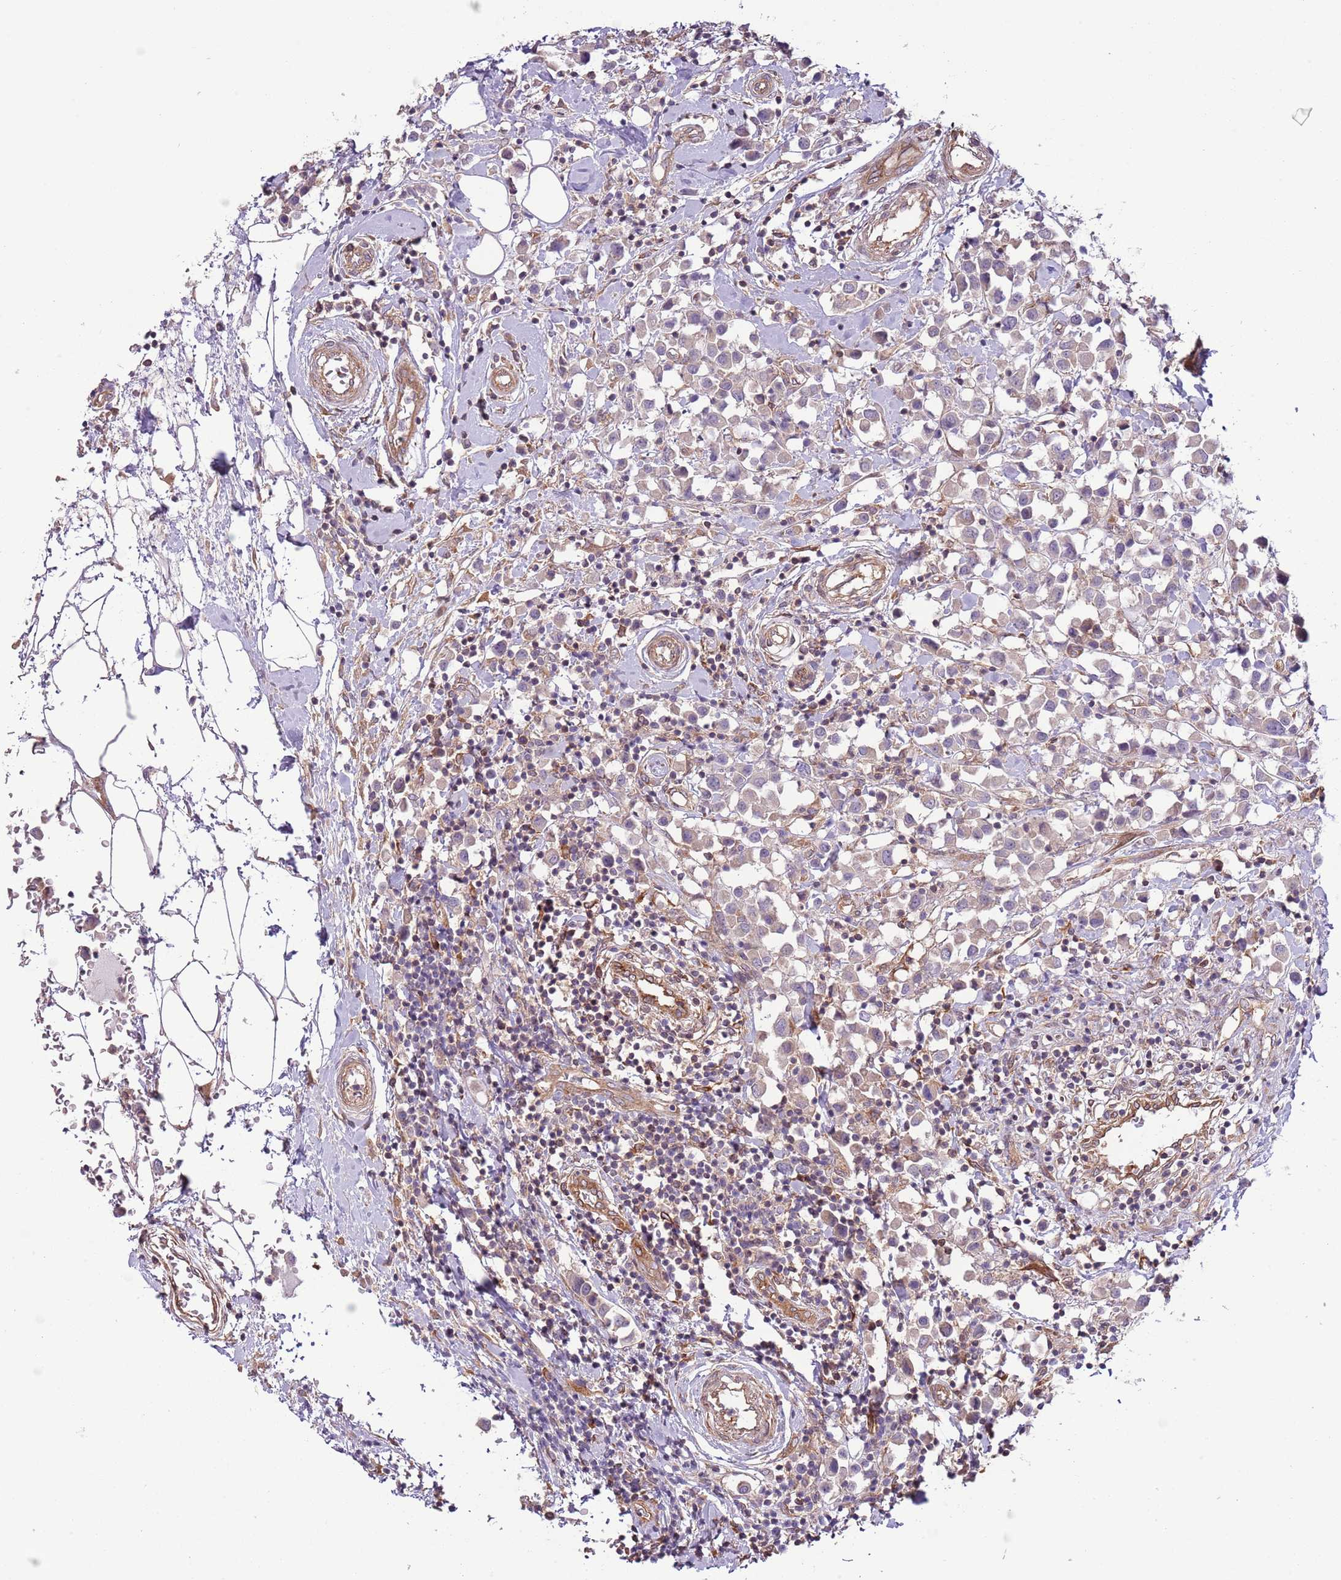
{"staining": {"intensity": "weak", "quantity": "25%-75%", "location": "cytoplasmic/membranous"}, "tissue": "breast cancer", "cell_type": "Tumor cells", "image_type": "cancer", "snomed": [{"axis": "morphology", "description": "Duct carcinoma"}, {"axis": "topography", "description": "Breast"}], "caption": "An image of human breast cancer stained for a protein reveals weak cytoplasmic/membranous brown staining in tumor cells.", "gene": "LPIN2", "patient": {"sex": "female", "age": 61}}